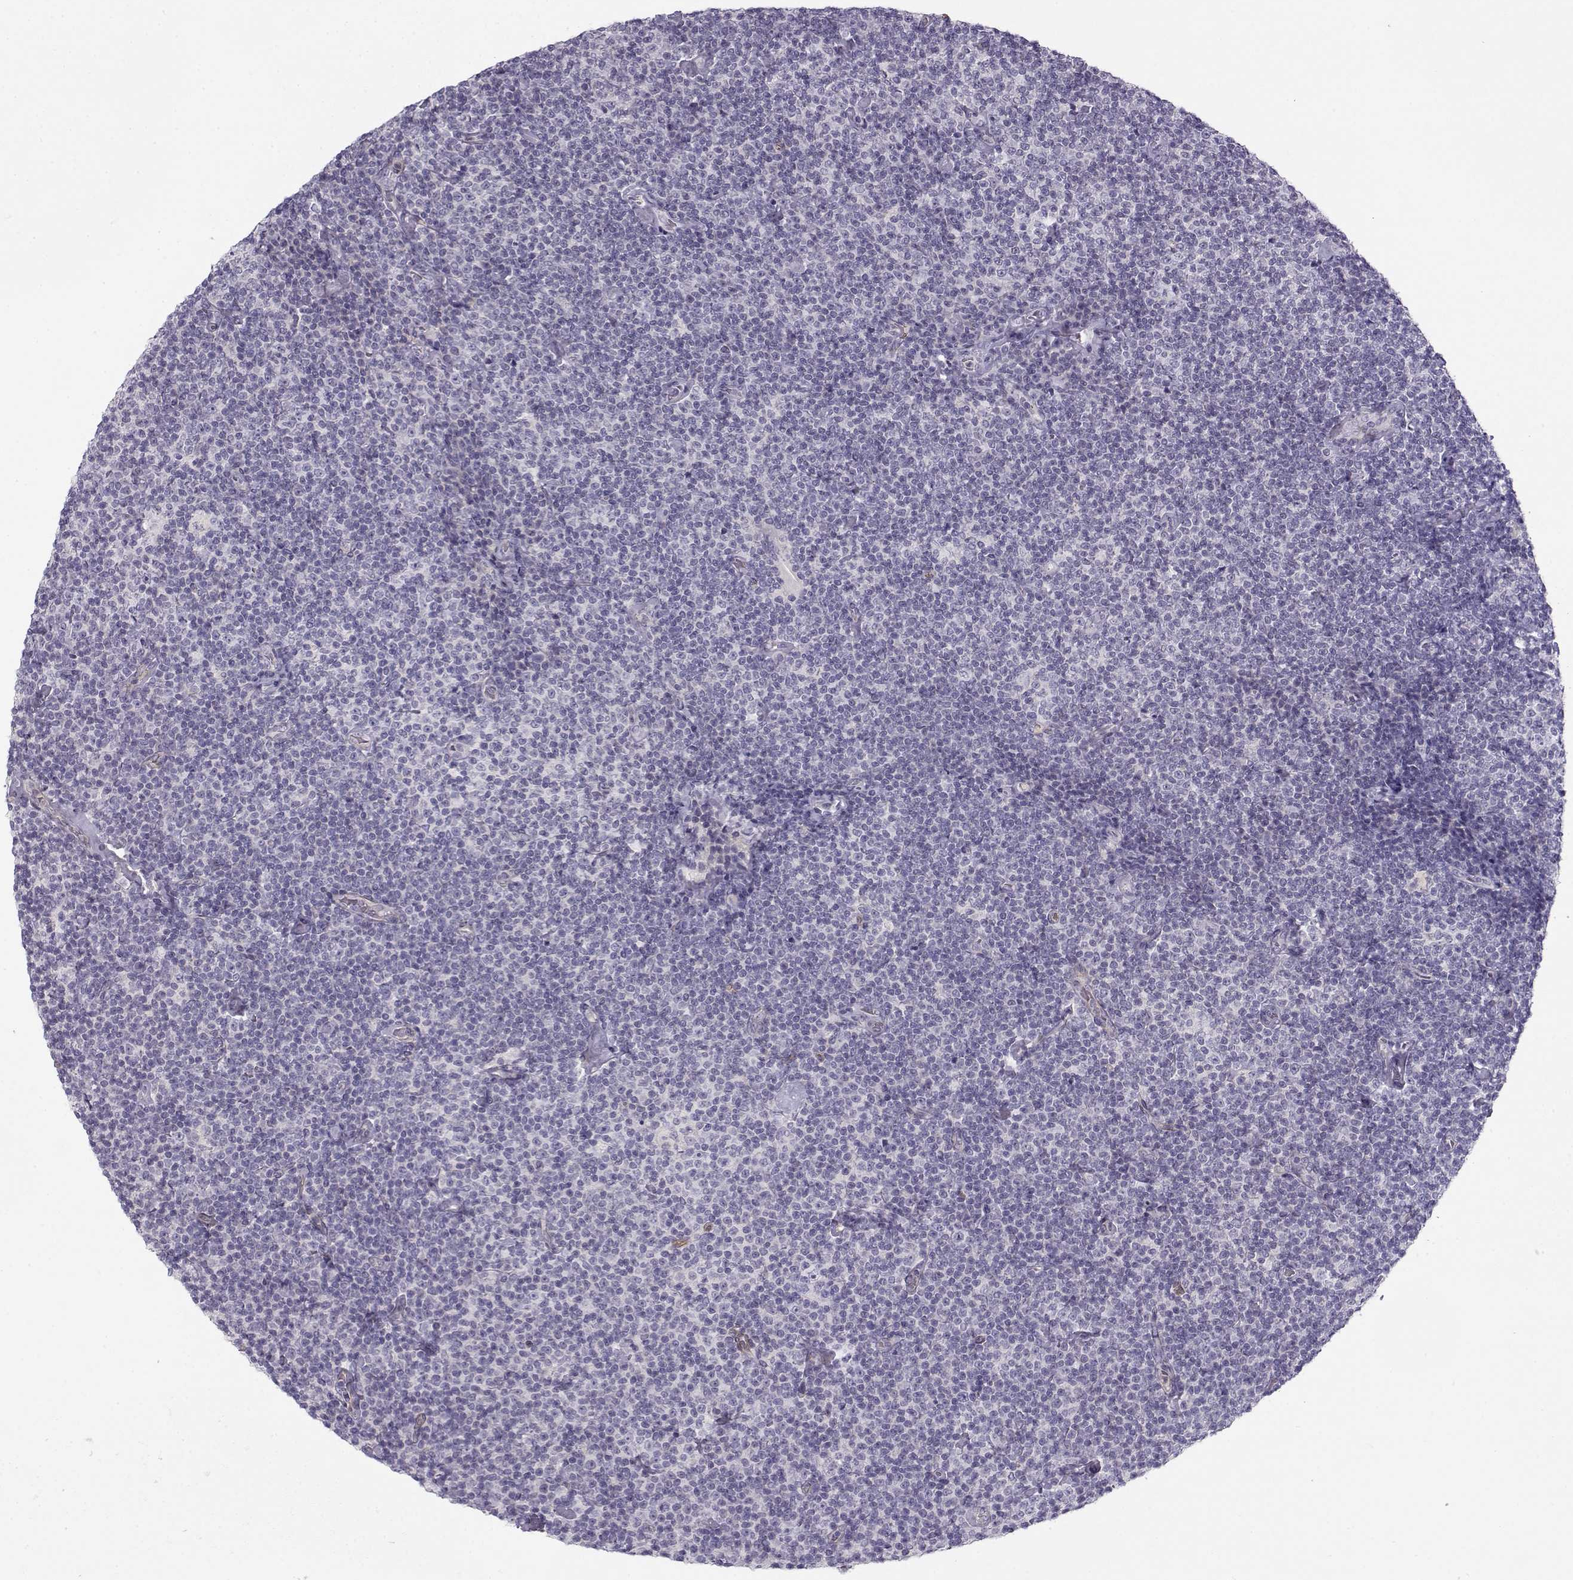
{"staining": {"intensity": "negative", "quantity": "none", "location": "none"}, "tissue": "lymphoma", "cell_type": "Tumor cells", "image_type": "cancer", "snomed": [{"axis": "morphology", "description": "Malignant lymphoma, non-Hodgkin's type, Low grade"}, {"axis": "topography", "description": "Lymph node"}], "caption": "The histopathology image exhibits no significant staining in tumor cells of malignant lymphoma, non-Hodgkin's type (low-grade). (Stains: DAB (3,3'-diaminobenzidine) immunohistochemistry with hematoxylin counter stain, Microscopy: brightfield microscopy at high magnification).", "gene": "MYO1A", "patient": {"sex": "male", "age": 81}}